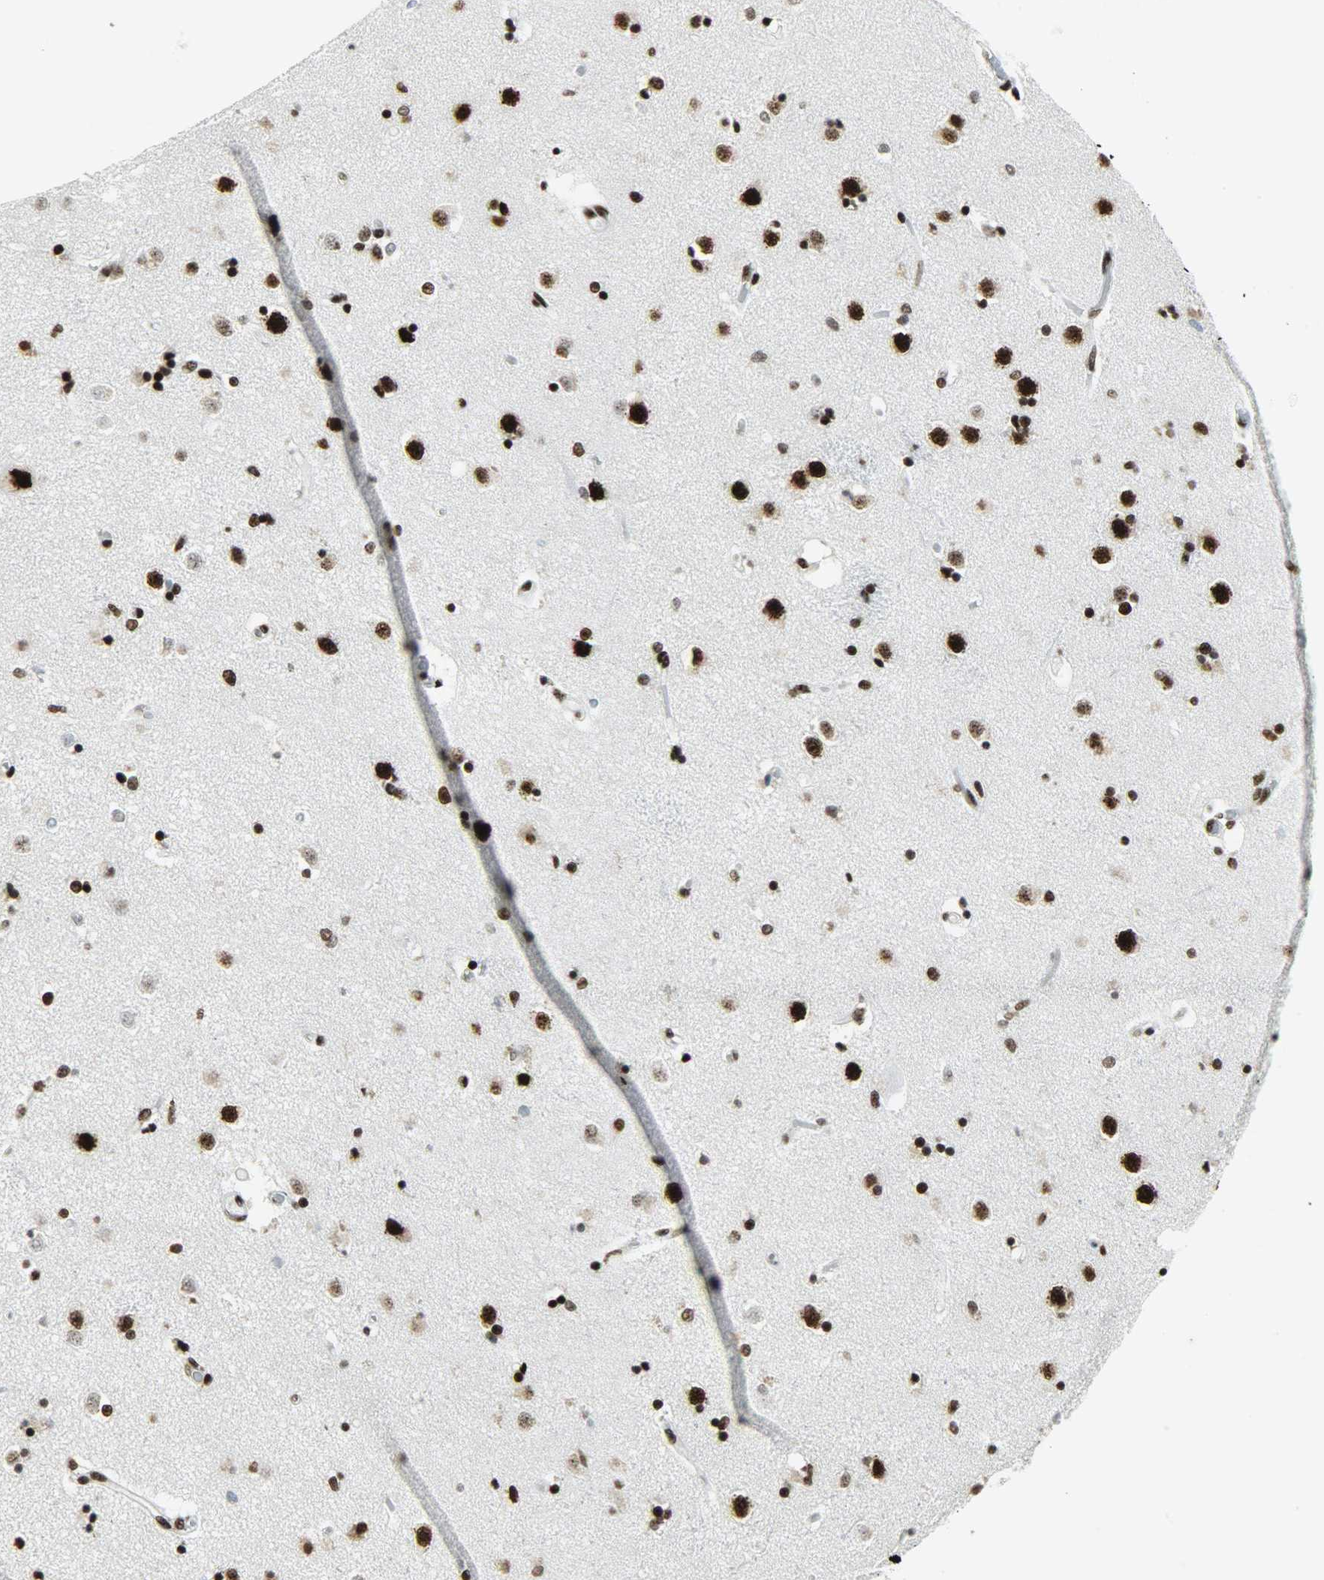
{"staining": {"intensity": "strong", "quantity": ">75%", "location": "nuclear"}, "tissue": "caudate", "cell_type": "Glial cells", "image_type": "normal", "snomed": [{"axis": "morphology", "description": "Normal tissue, NOS"}, {"axis": "topography", "description": "Lateral ventricle wall"}], "caption": "Strong nuclear positivity is seen in about >75% of glial cells in normal caudate.", "gene": "SNRPA", "patient": {"sex": "female", "age": 54}}